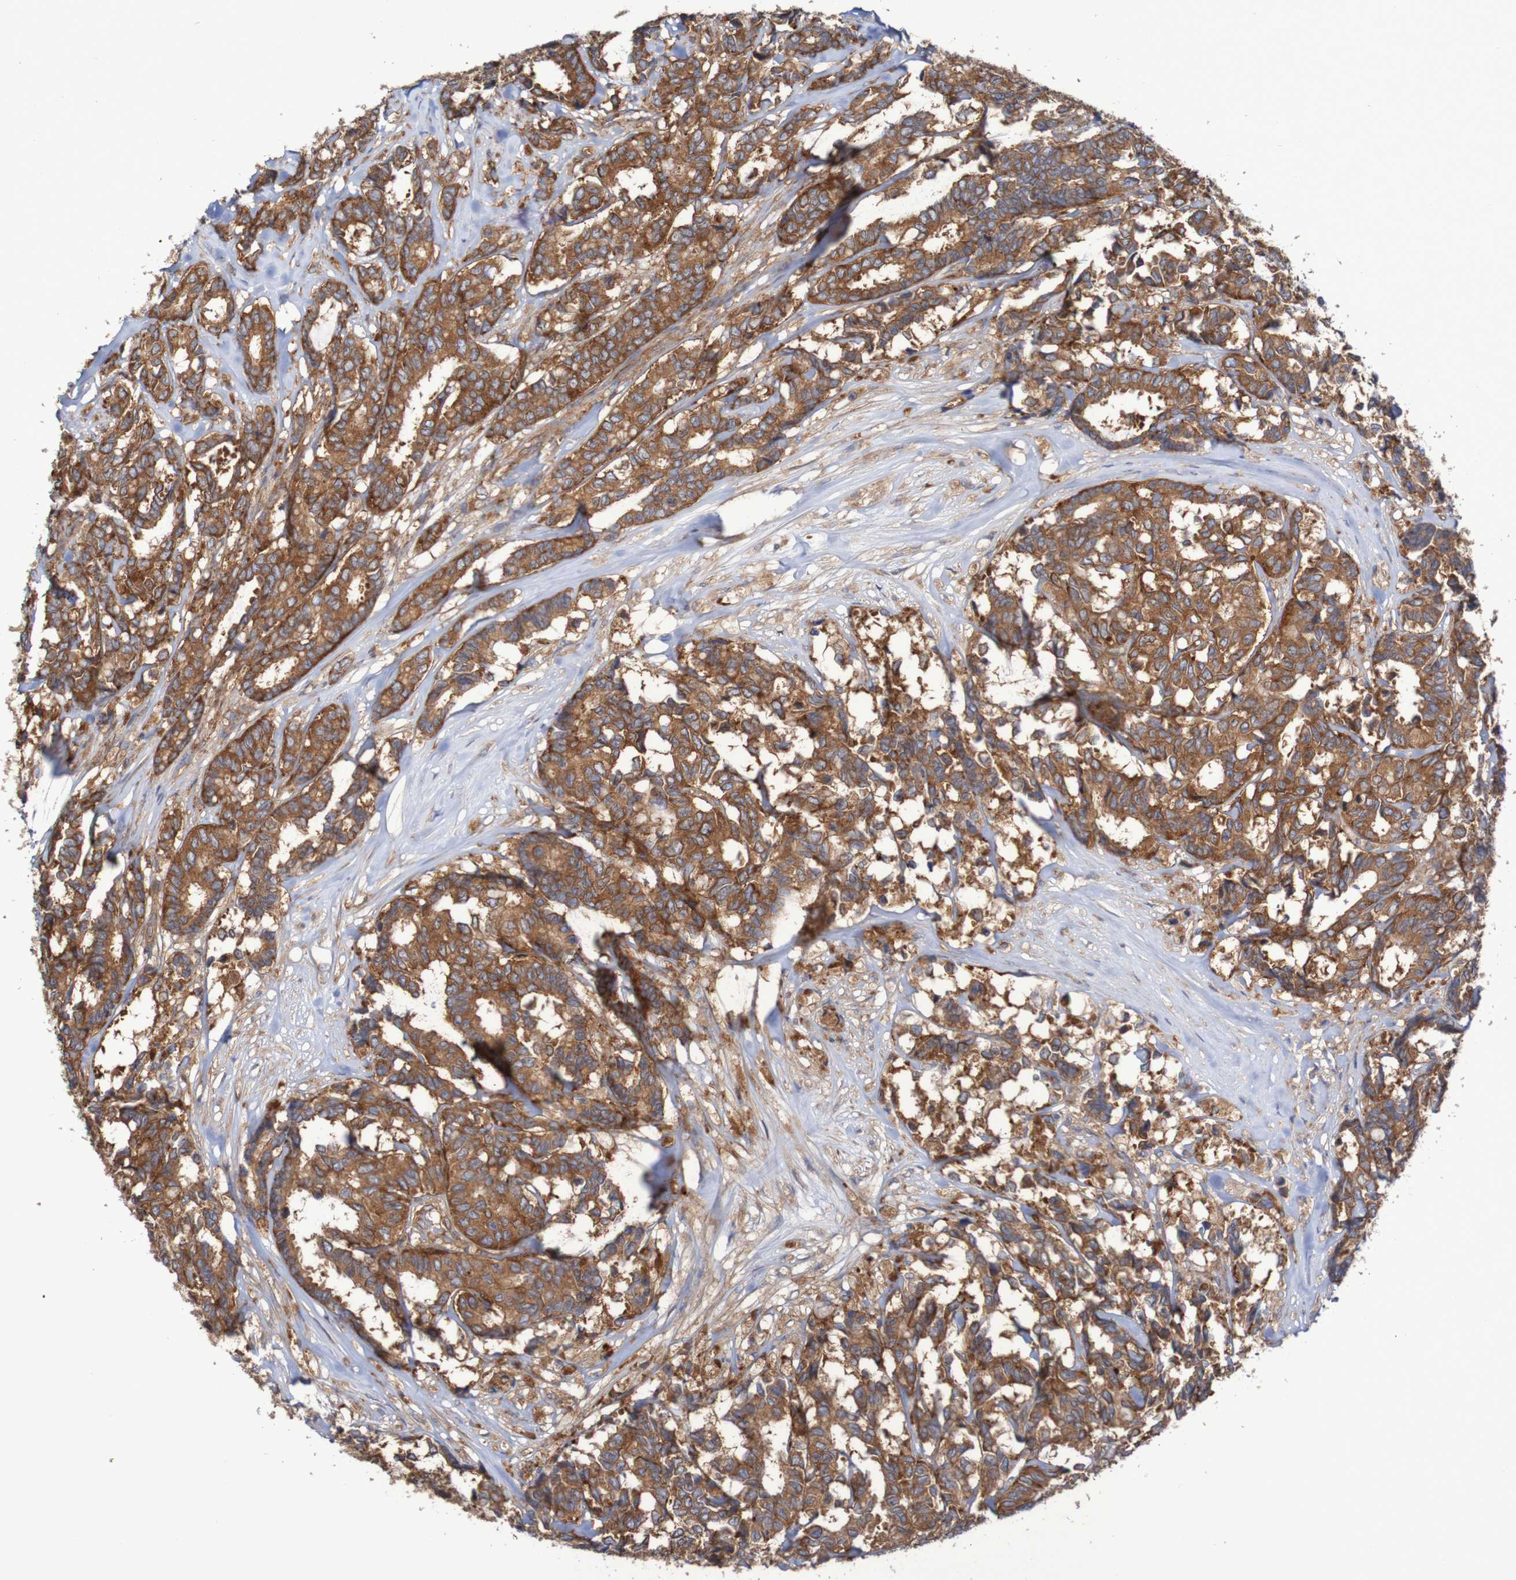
{"staining": {"intensity": "strong", "quantity": ">75%", "location": "cytoplasmic/membranous"}, "tissue": "breast cancer", "cell_type": "Tumor cells", "image_type": "cancer", "snomed": [{"axis": "morphology", "description": "Duct carcinoma"}, {"axis": "topography", "description": "Breast"}], "caption": "Brown immunohistochemical staining in breast infiltrating ductal carcinoma reveals strong cytoplasmic/membranous staining in approximately >75% of tumor cells. The staining was performed using DAB (3,3'-diaminobenzidine) to visualize the protein expression in brown, while the nuclei were stained in blue with hematoxylin (Magnification: 20x).", "gene": "LRRC47", "patient": {"sex": "female", "age": 87}}